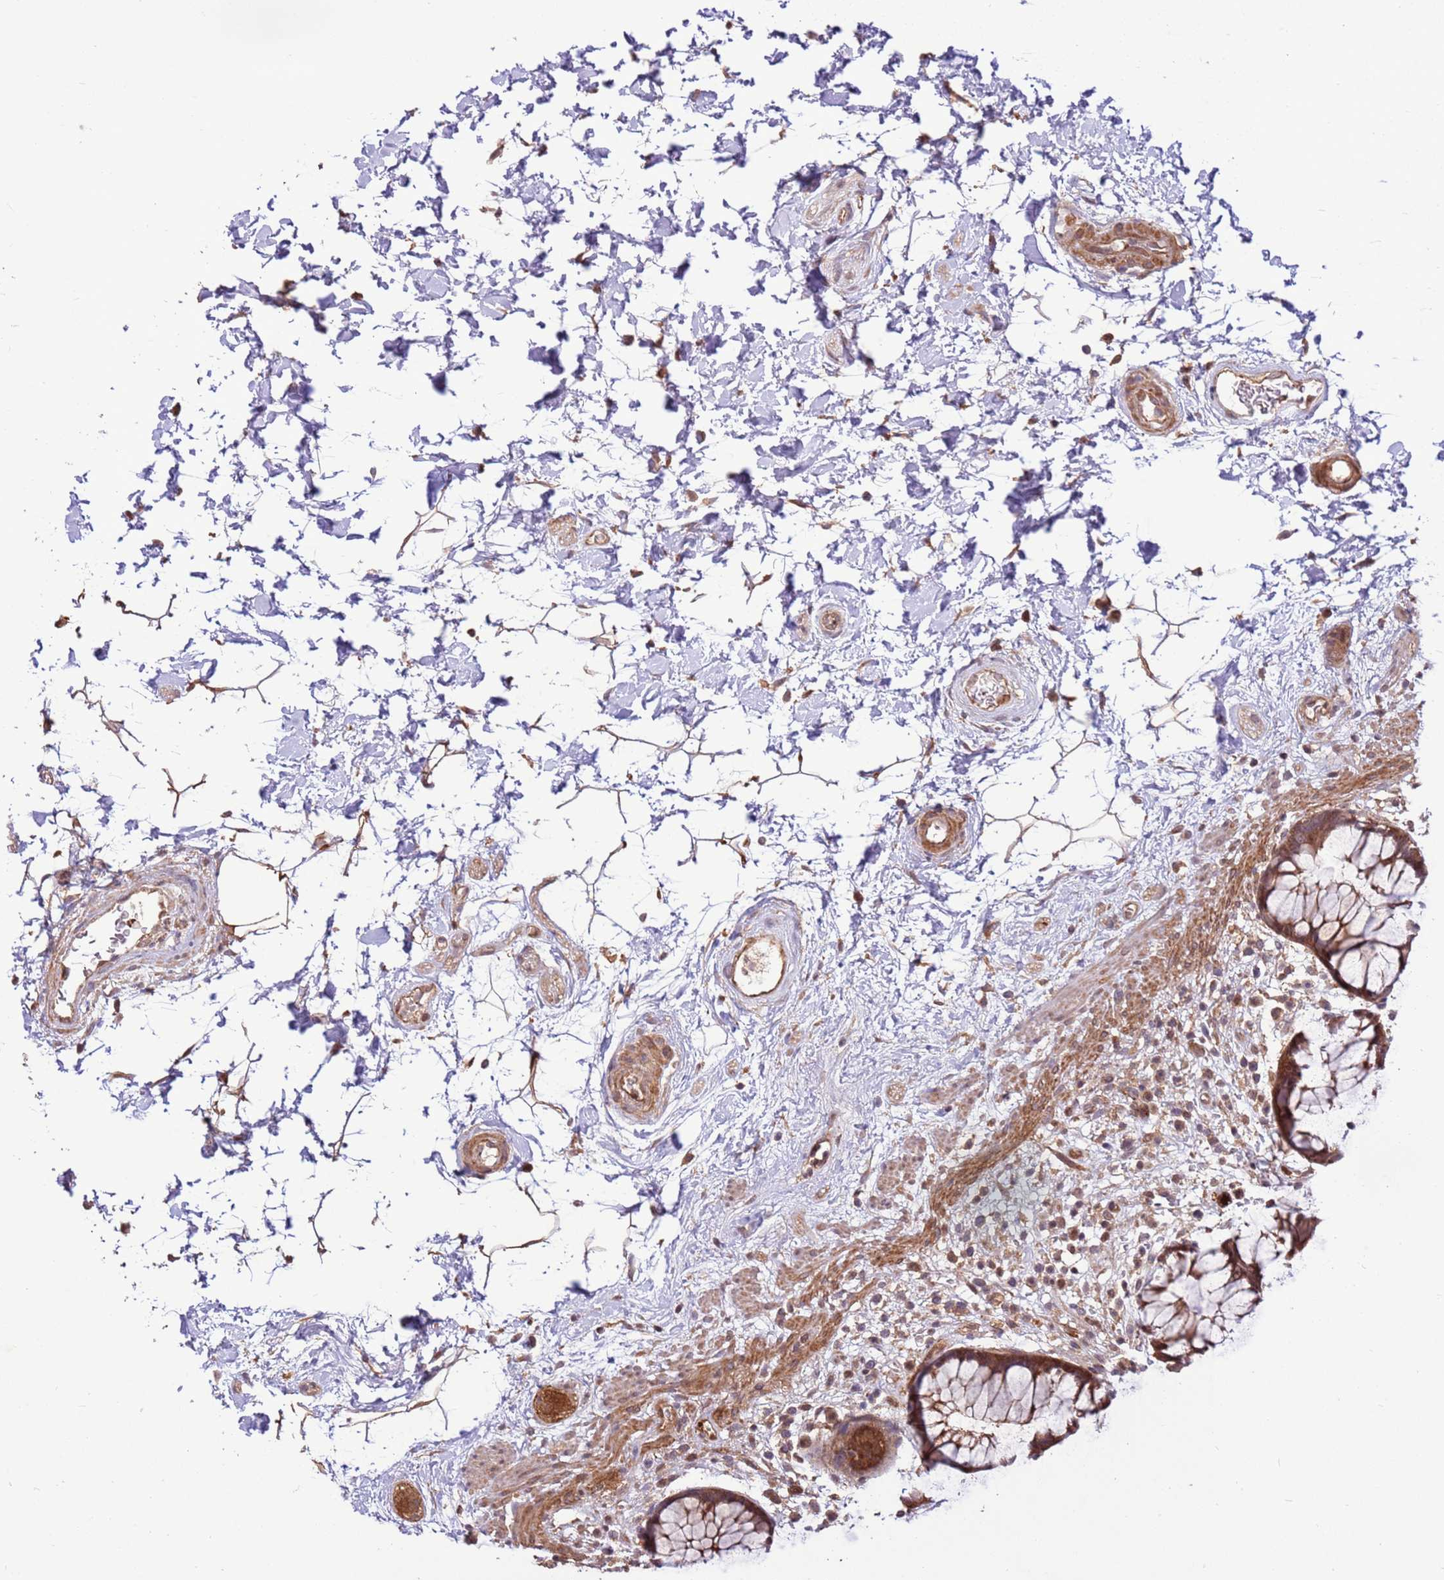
{"staining": {"intensity": "strong", "quantity": ">75%", "location": "cytoplasmic/membranous,nuclear"}, "tissue": "rectum", "cell_type": "Glandular cells", "image_type": "normal", "snomed": [{"axis": "morphology", "description": "Normal tissue, NOS"}, {"axis": "topography", "description": "Rectum"}], "caption": "The immunohistochemical stain labels strong cytoplasmic/membranous,nuclear positivity in glandular cells of benign rectum. The staining was performed using DAB (3,3'-diaminobenzidine), with brown indicating positive protein expression. Nuclei are stained blue with hematoxylin.", "gene": "CCDC112", "patient": {"sex": "male", "age": 51}}